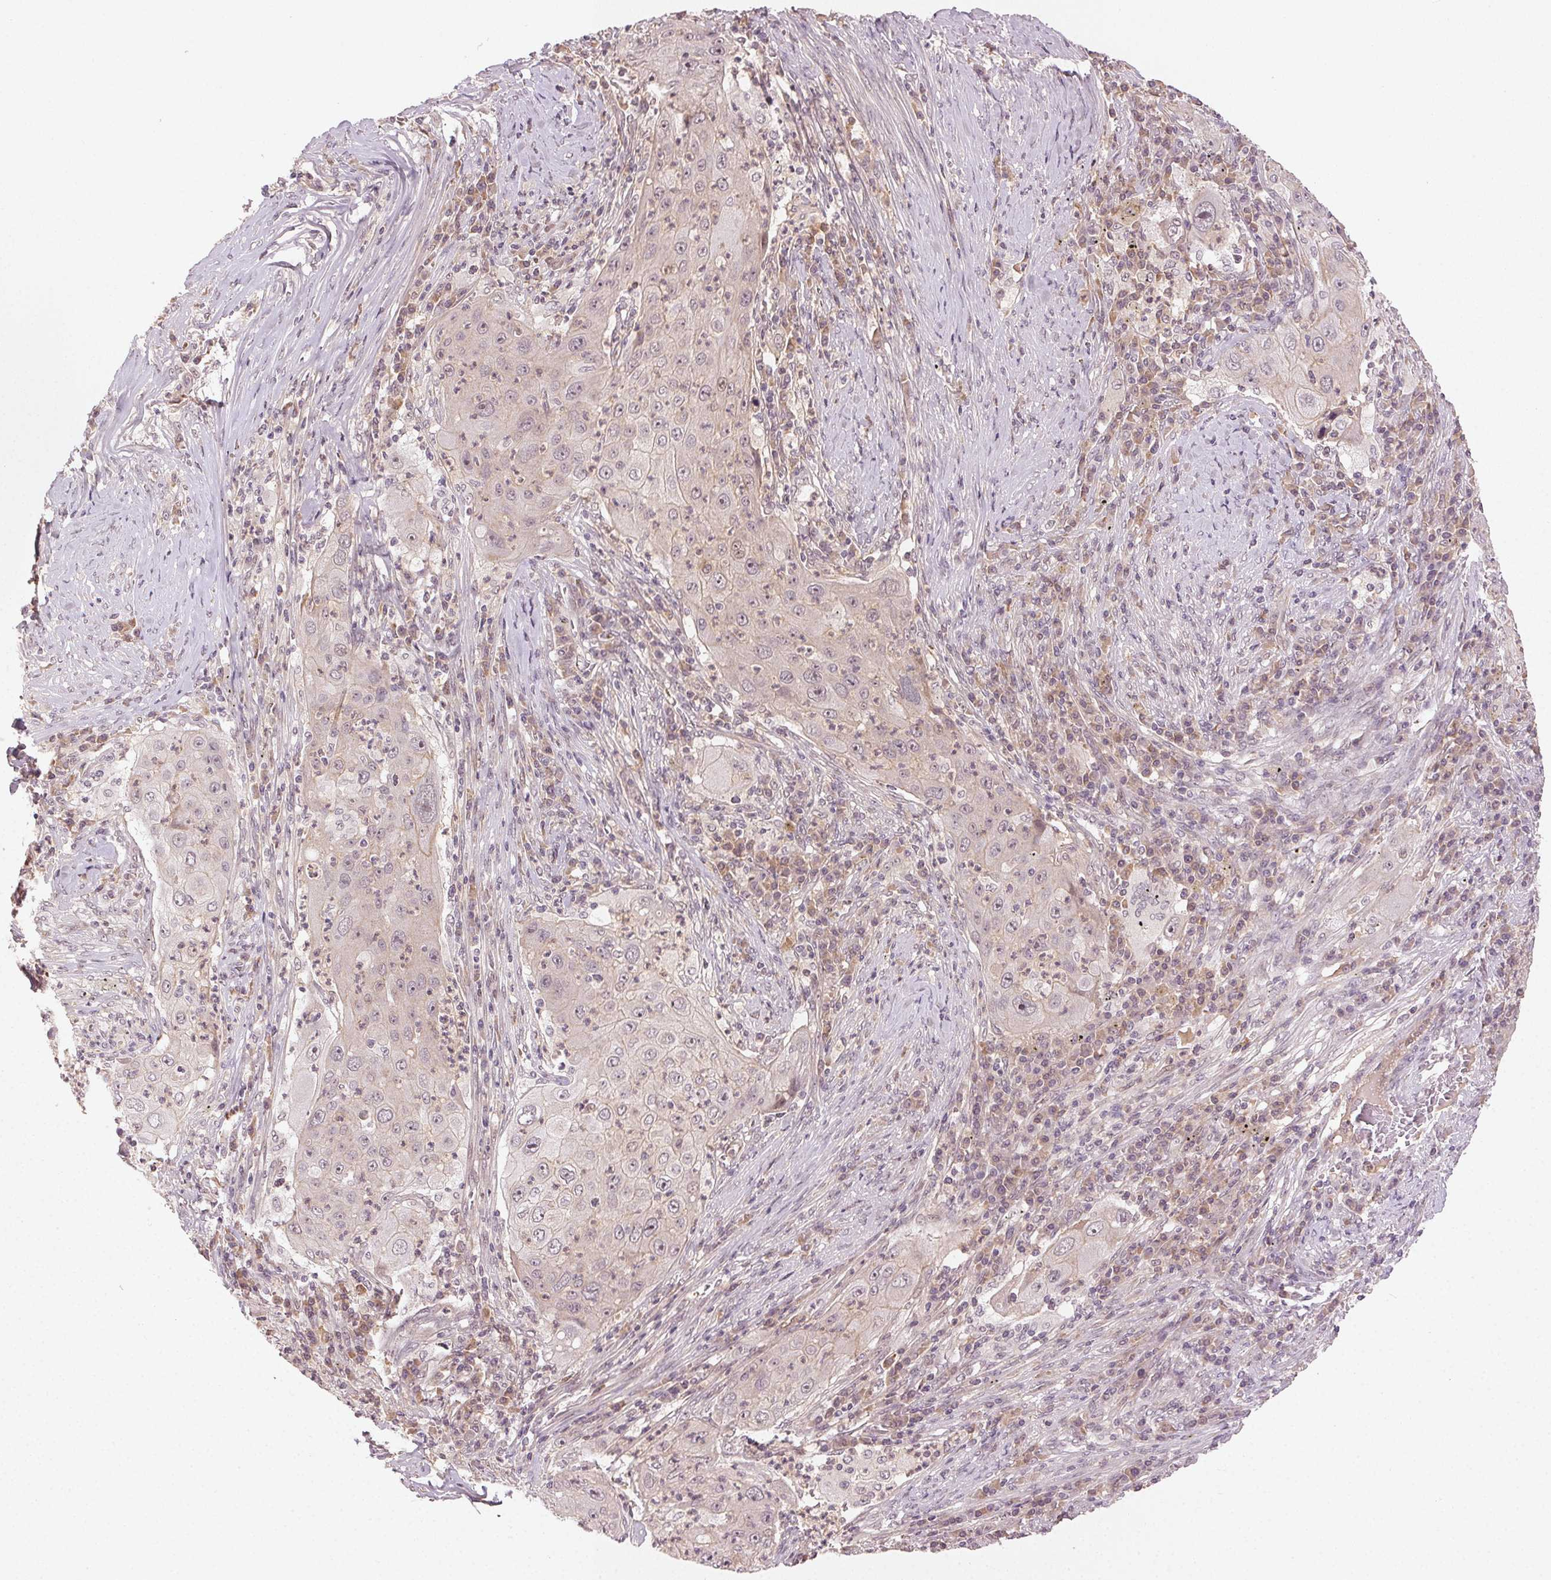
{"staining": {"intensity": "negative", "quantity": "none", "location": "none"}, "tissue": "lung cancer", "cell_type": "Tumor cells", "image_type": "cancer", "snomed": [{"axis": "morphology", "description": "Squamous cell carcinoma, NOS"}, {"axis": "topography", "description": "Lung"}], "caption": "Immunohistochemical staining of squamous cell carcinoma (lung) demonstrates no significant staining in tumor cells.", "gene": "TUB", "patient": {"sex": "female", "age": 59}}